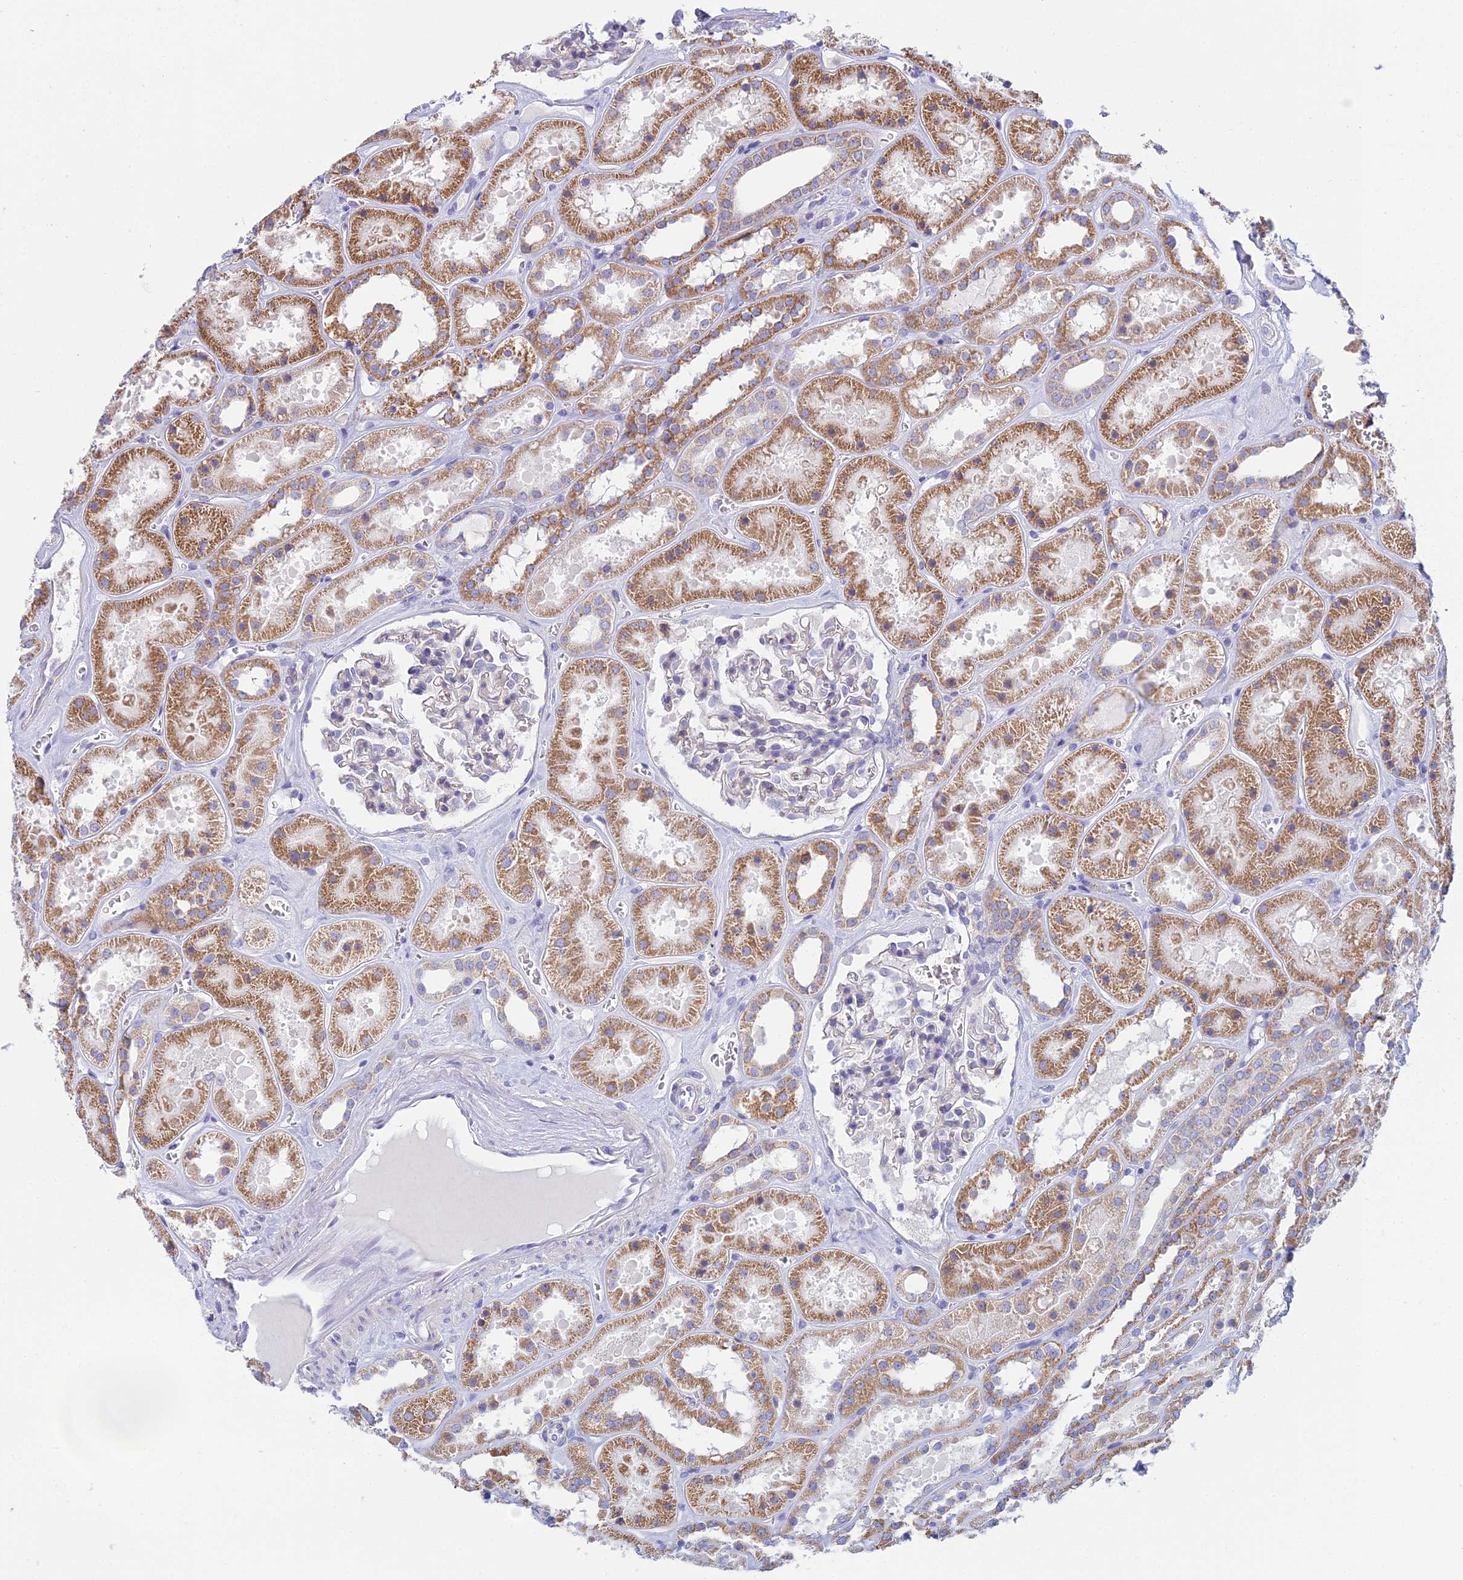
{"staining": {"intensity": "negative", "quantity": "none", "location": "none"}, "tissue": "kidney", "cell_type": "Cells in glomeruli", "image_type": "normal", "snomed": [{"axis": "morphology", "description": "Normal tissue, NOS"}, {"axis": "topography", "description": "Kidney"}], "caption": "Immunohistochemistry image of benign kidney: kidney stained with DAB exhibits no significant protein expression in cells in glomeruli.", "gene": "CFAP206", "patient": {"sex": "female", "age": 41}}